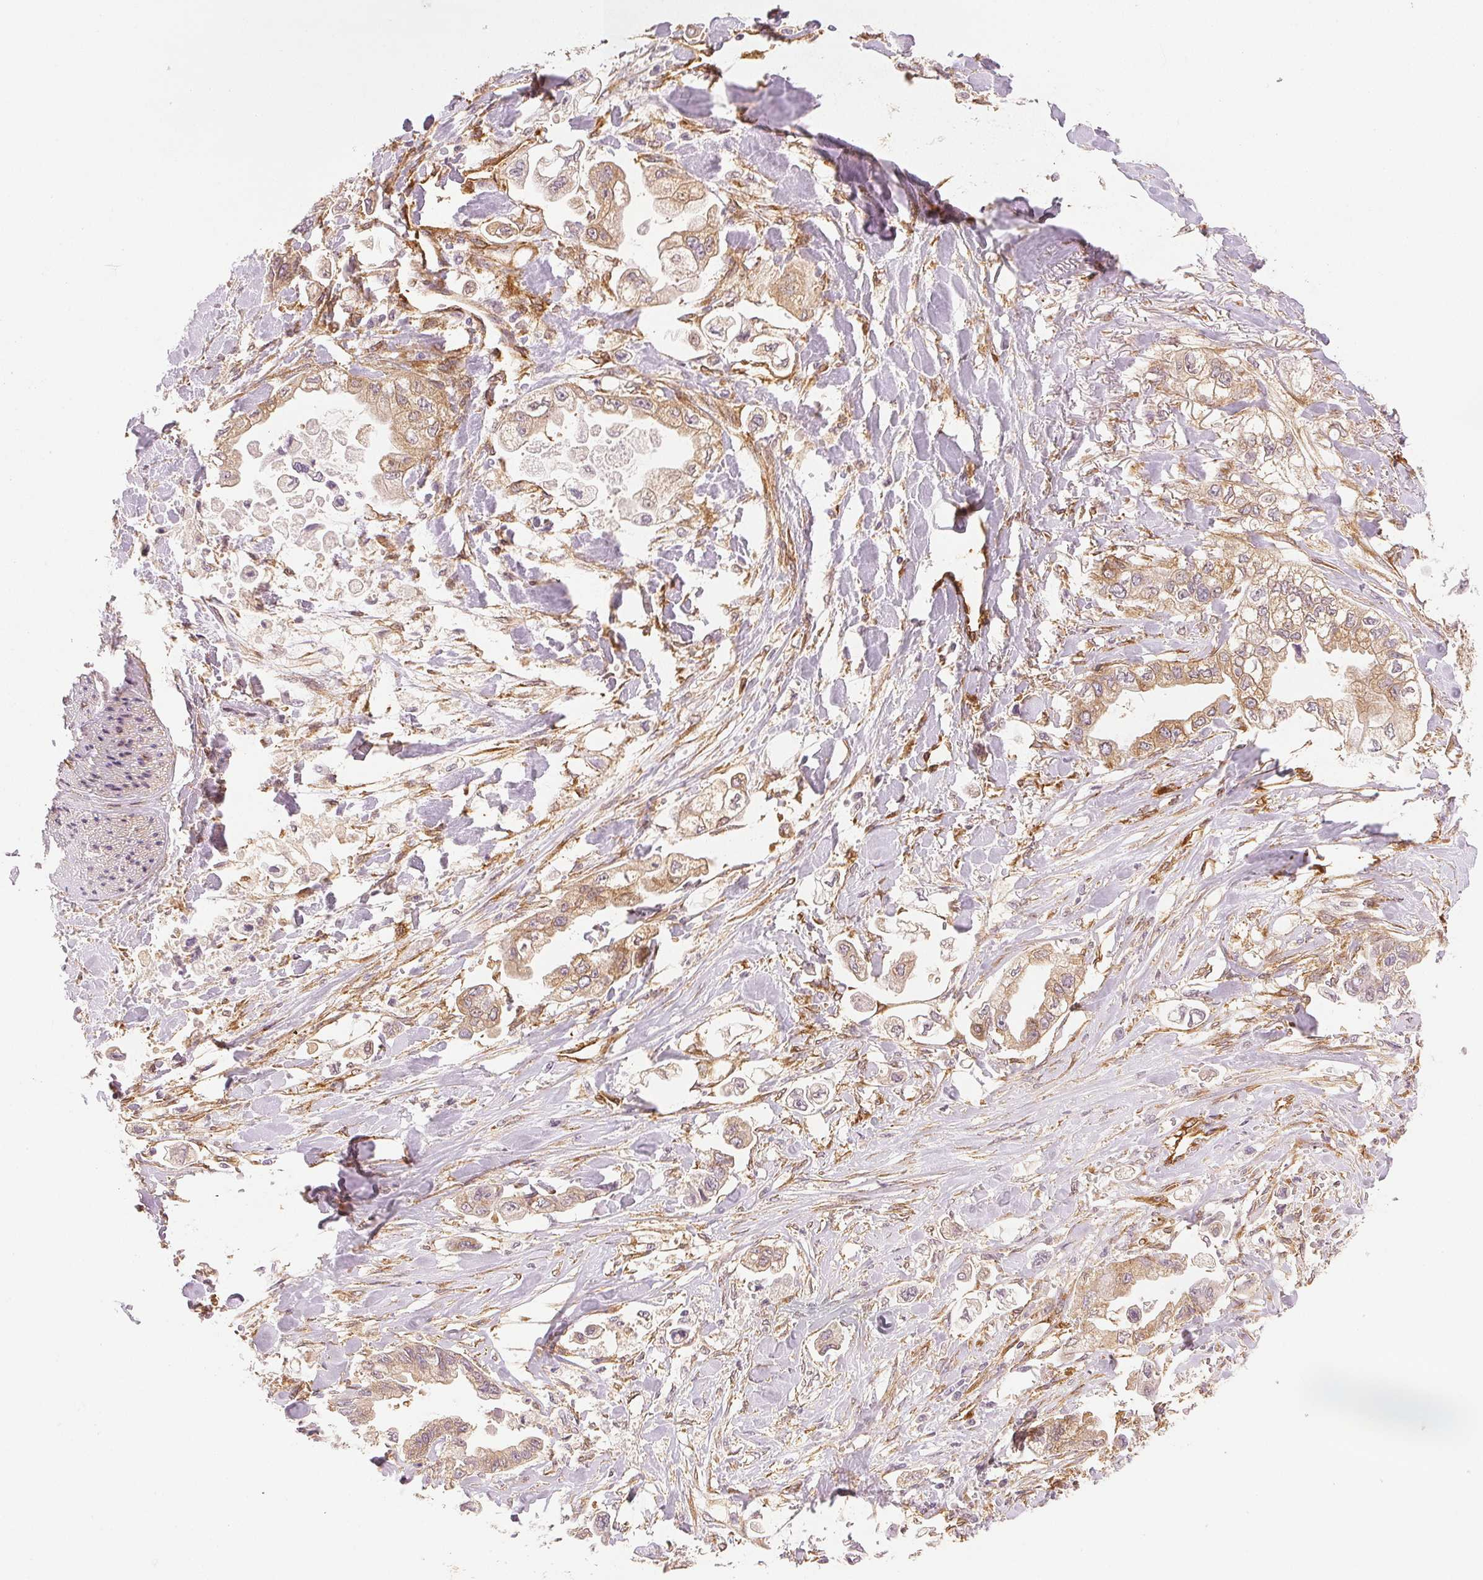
{"staining": {"intensity": "weak", "quantity": ">75%", "location": "cytoplasmic/membranous"}, "tissue": "stomach cancer", "cell_type": "Tumor cells", "image_type": "cancer", "snomed": [{"axis": "morphology", "description": "Adenocarcinoma, NOS"}, {"axis": "topography", "description": "Stomach"}], "caption": "Tumor cells reveal weak cytoplasmic/membranous expression in about >75% of cells in adenocarcinoma (stomach). The staining is performed using DAB brown chromogen to label protein expression. The nuclei are counter-stained blue using hematoxylin.", "gene": "DIAPH2", "patient": {"sex": "male", "age": 62}}